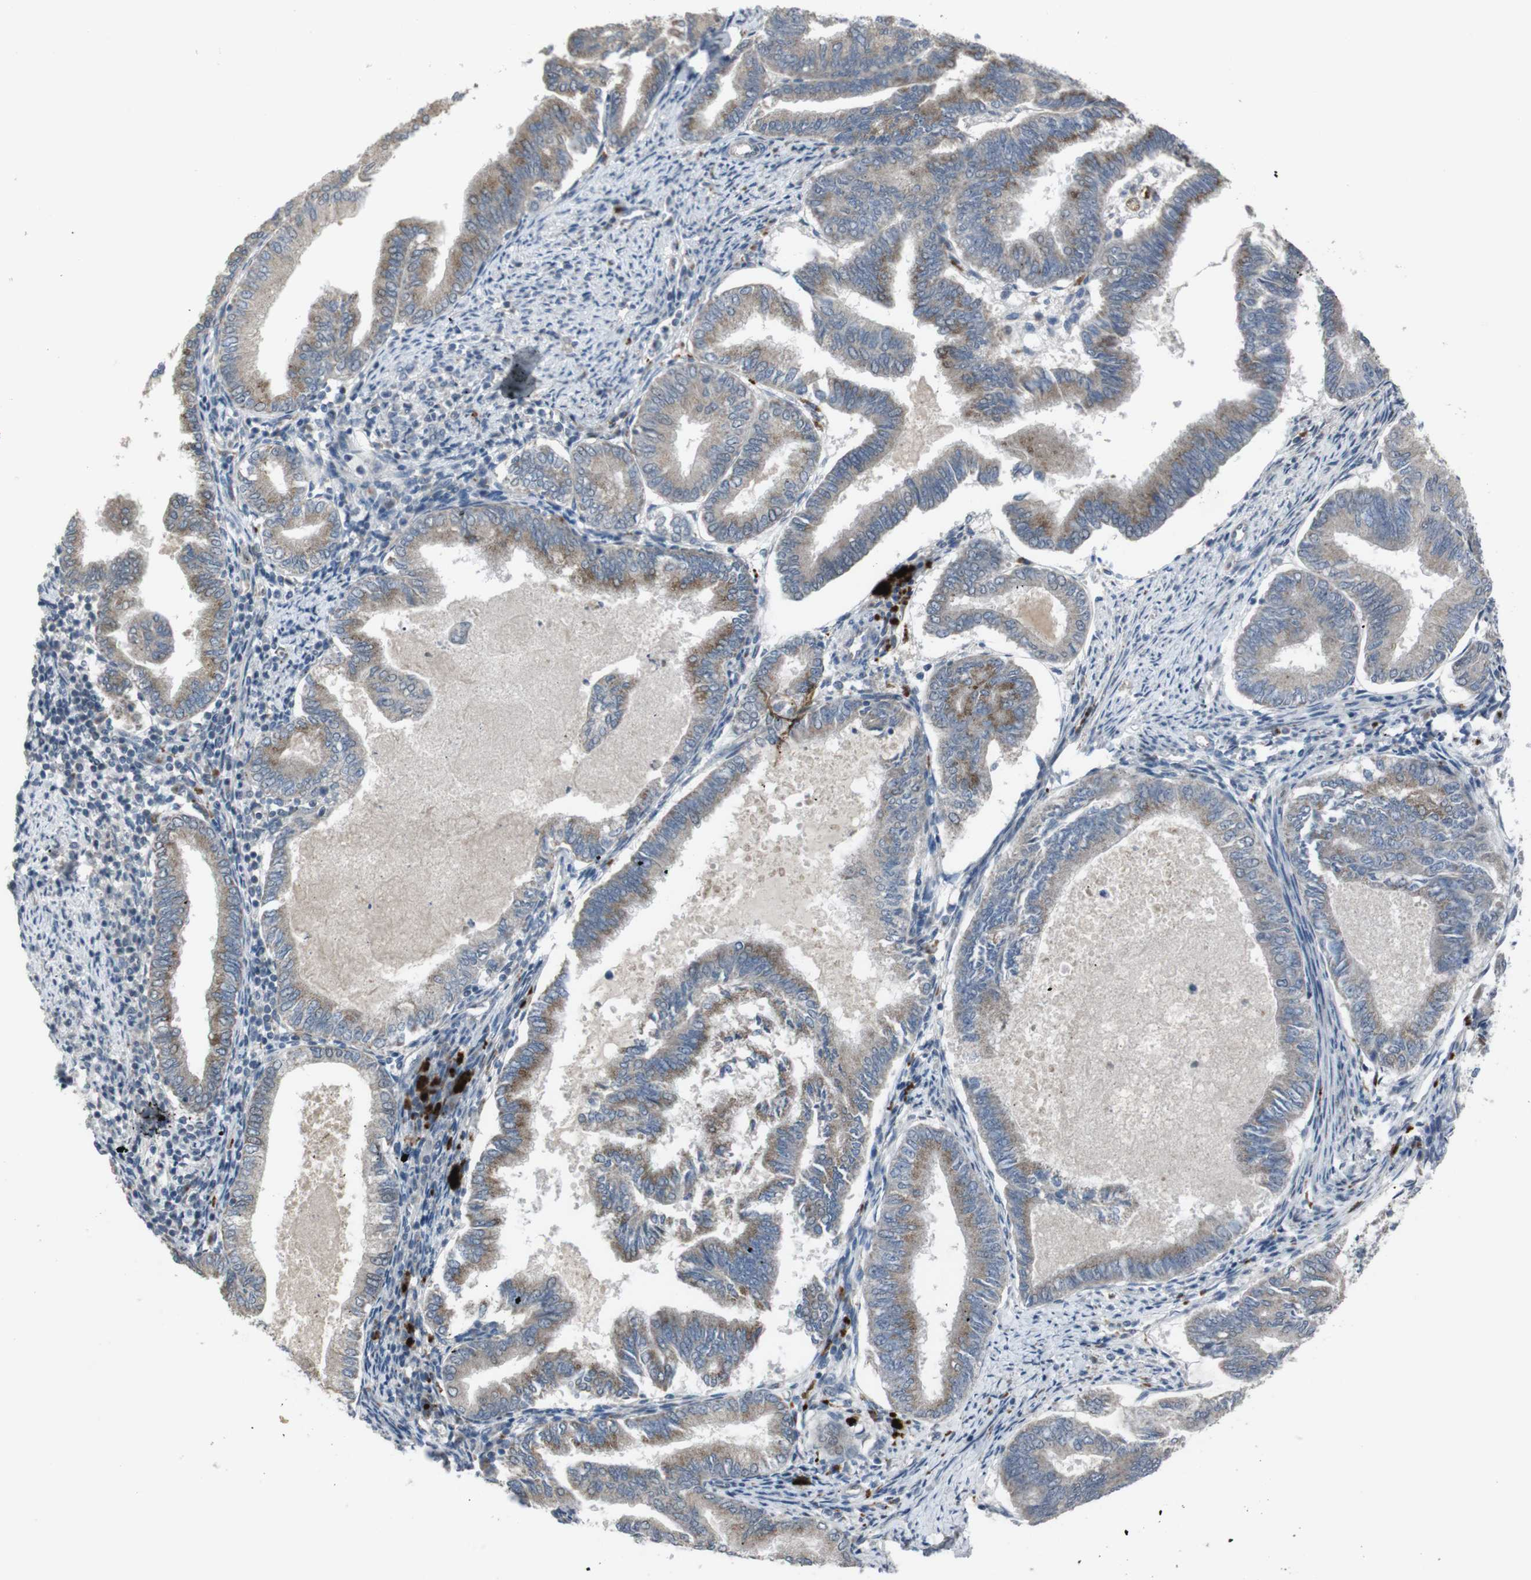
{"staining": {"intensity": "moderate", "quantity": ">75%", "location": "cytoplasmic/membranous"}, "tissue": "endometrial cancer", "cell_type": "Tumor cells", "image_type": "cancer", "snomed": [{"axis": "morphology", "description": "Adenocarcinoma, NOS"}, {"axis": "topography", "description": "Endometrium"}], "caption": "Immunohistochemical staining of human endometrial cancer (adenocarcinoma) reveals moderate cytoplasmic/membranous protein positivity in about >75% of tumor cells.", "gene": "EFNA5", "patient": {"sex": "female", "age": 86}}